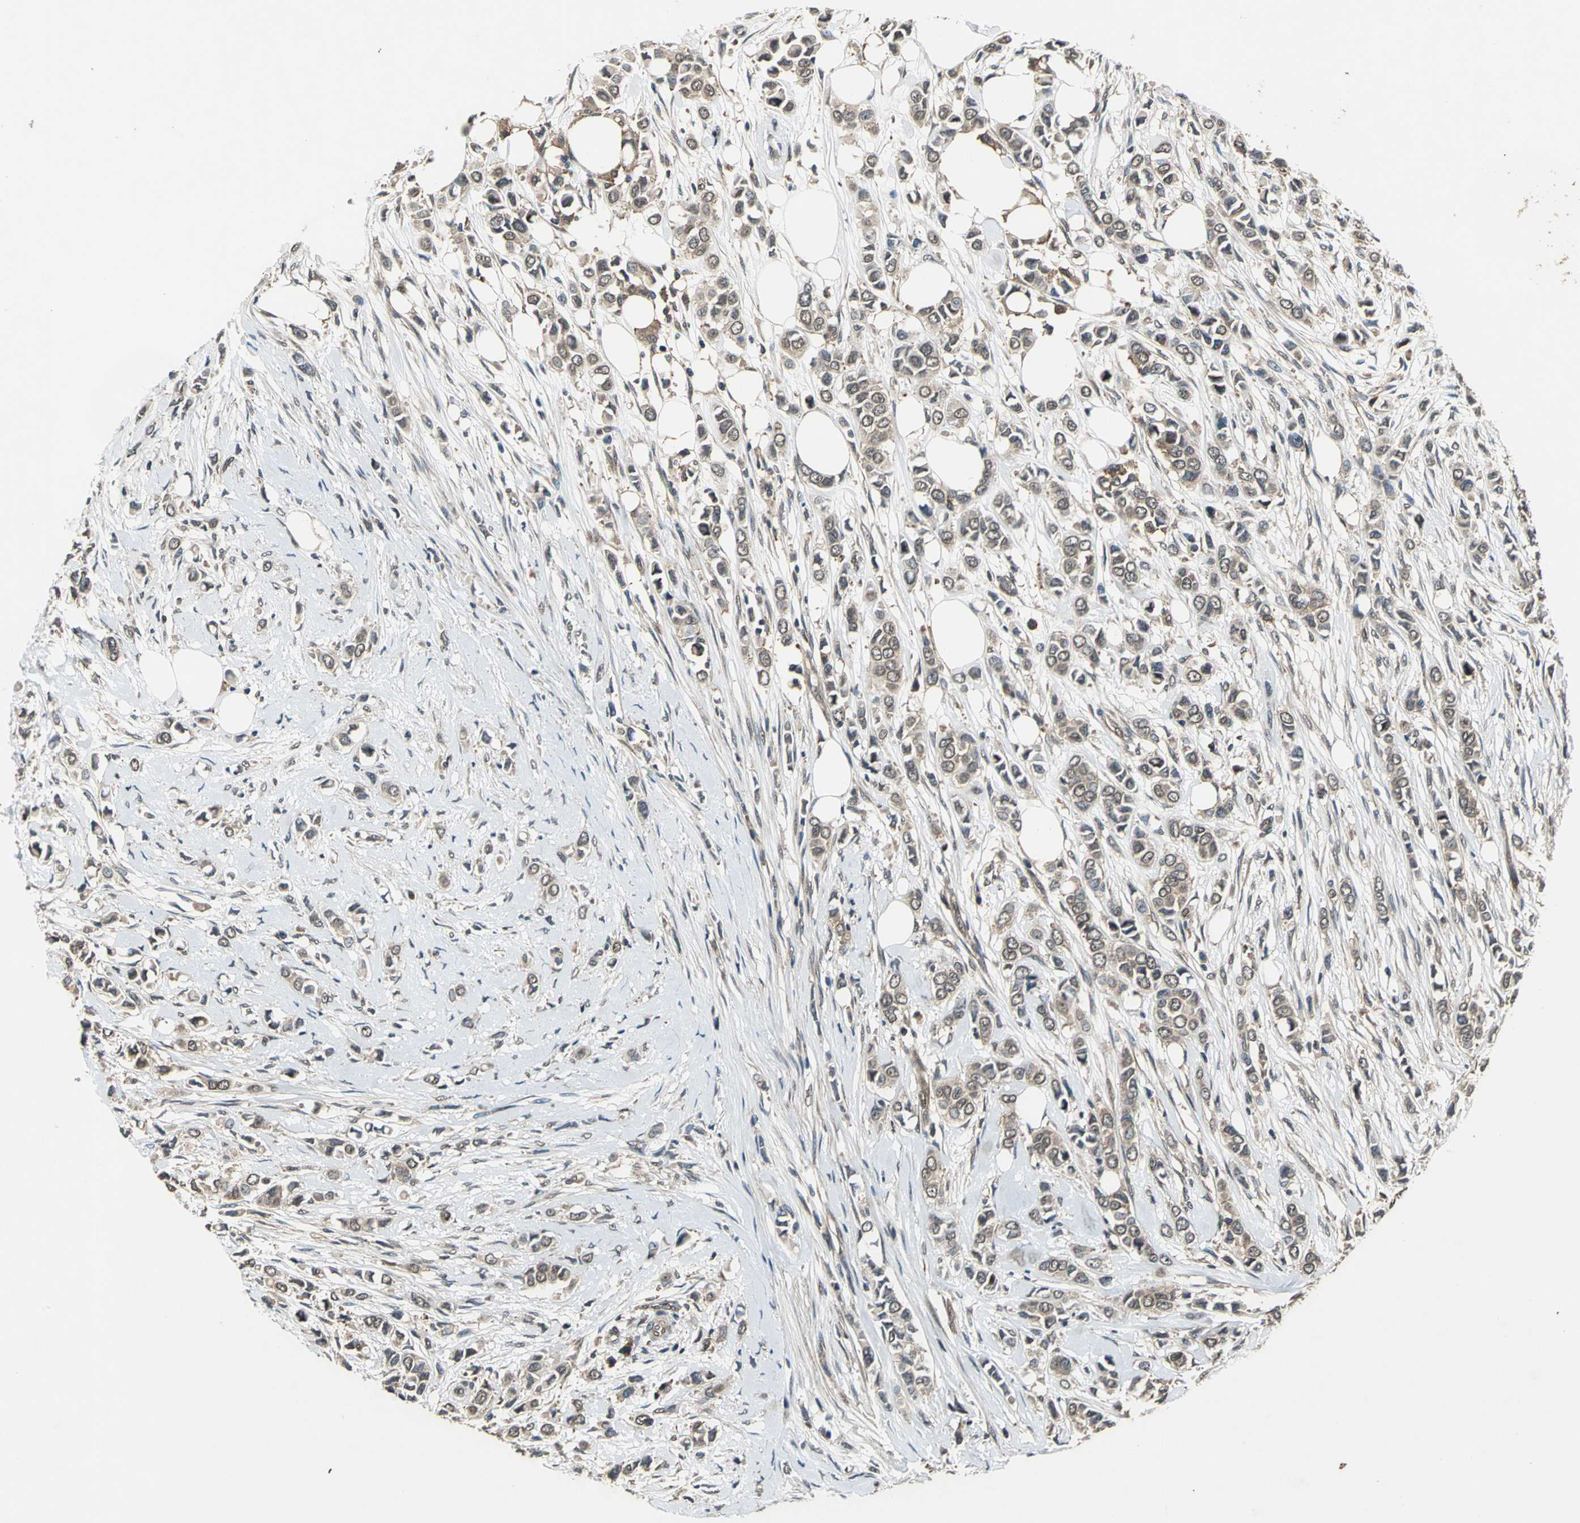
{"staining": {"intensity": "weak", "quantity": ">75%", "location": "cytoplasmic/membranous,nuclear"}, "tissue": "breast cancer", "cell_type": "Tumor cells", "image_type": "cancer", "snomed": [{"axis": "morphology", "description": "Lobular carcinoma"}, {"axis": "topography", "description": "Breast"}], "caption": "Breast cancer stained with a protein marker exhibits weak staining in tumor cells.", "gene": "EIF2B2", "patient": {"sex": "female", "age": 51}}